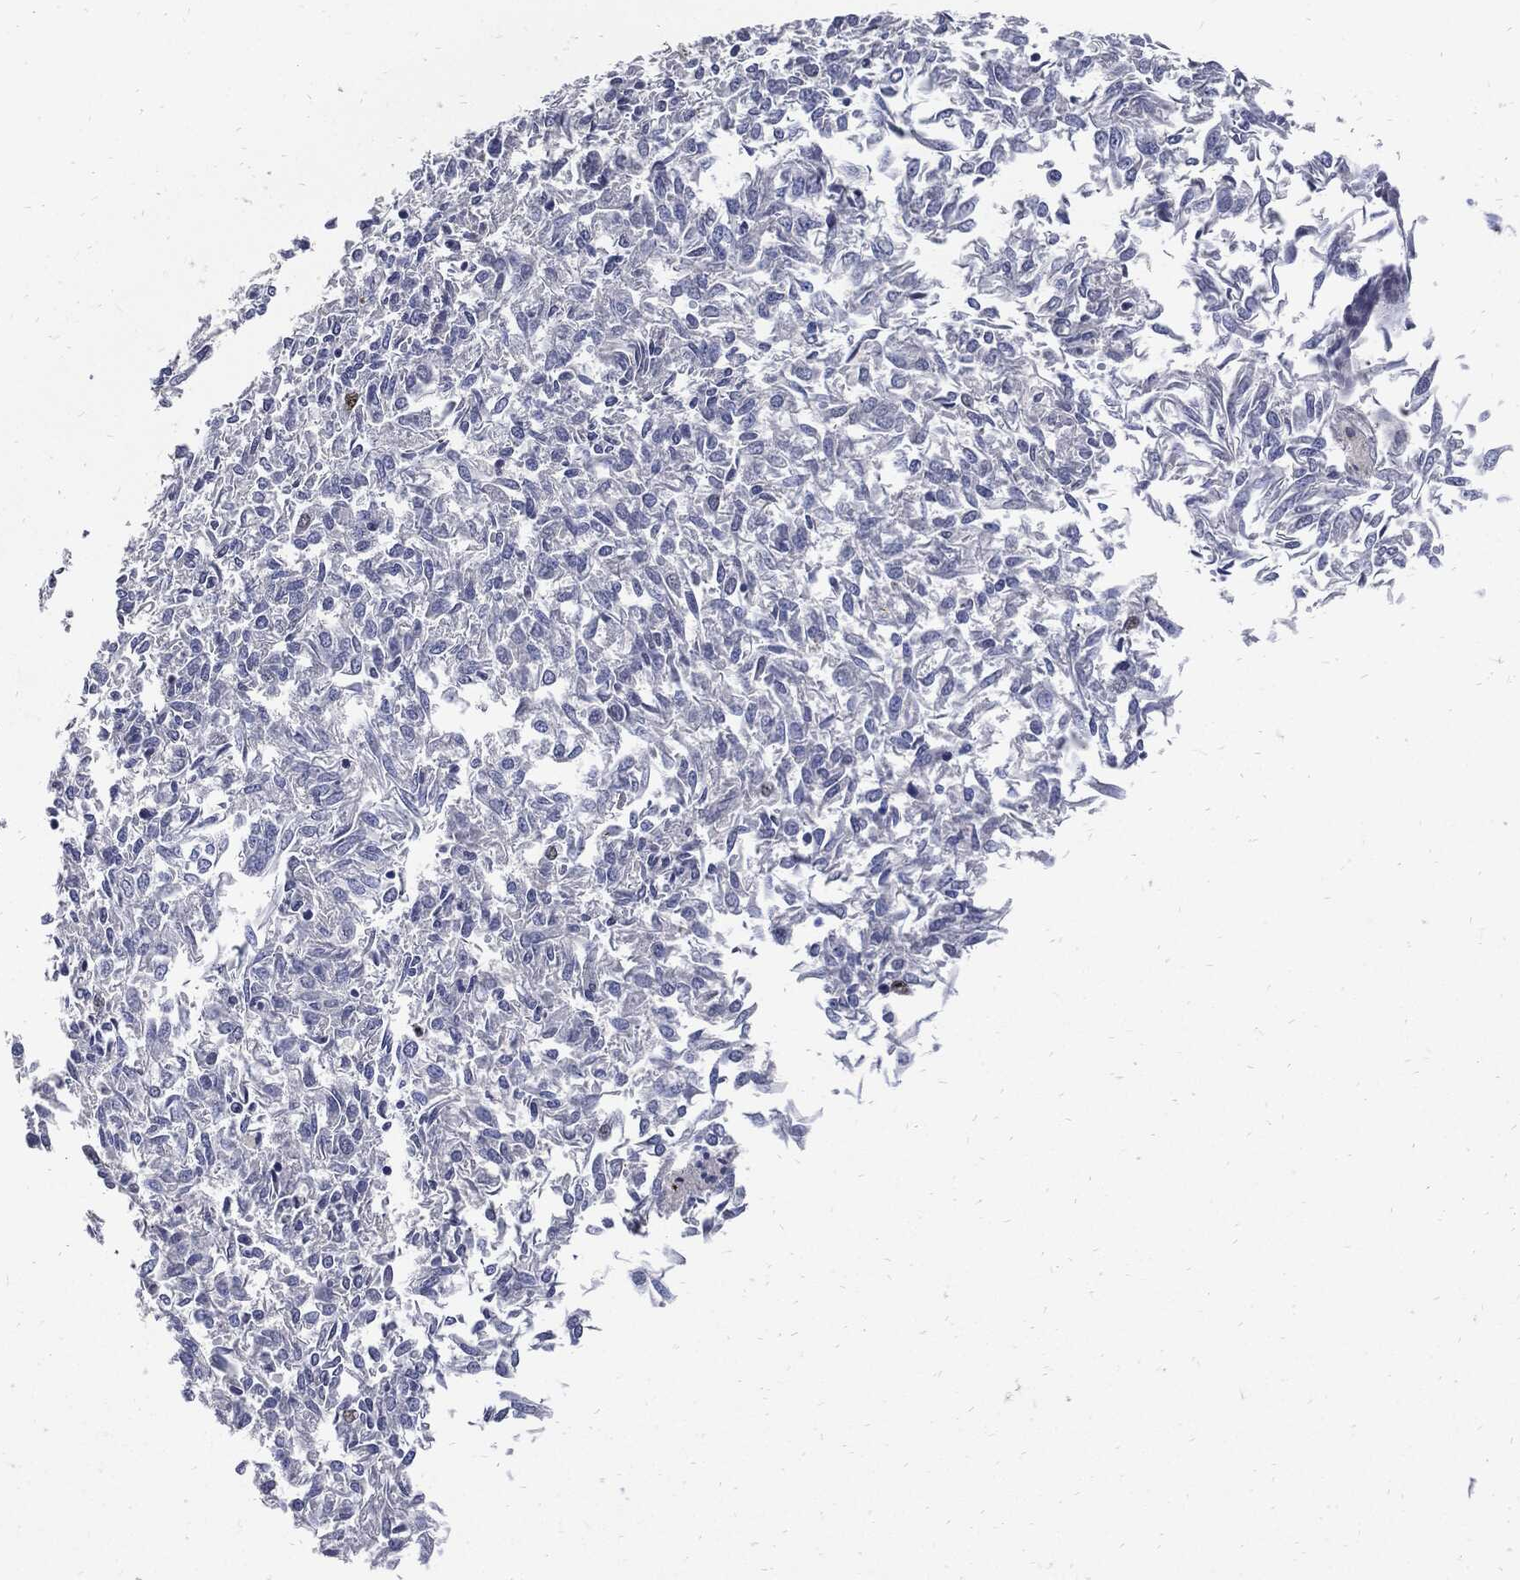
{"staining": {"intensity": "negative", "quantity": "none", "location": "none"}, "tissue": "endometrial cancer", "cell_type": "Tumor cells", "image_type": "cancer", "snomed": [{"axis": "morphology", "description": "Adenocarcinoma, NOS"}, {"axis": "topography", "description": "Endometrium"}], "caption": "The histopathology image exhibits no significant expression in tumor cells of endometrial cancer (adenocarcinoma). (Brightfield microscopy of DAB IHC at high magnification).", "gene": "NBN", "patient": {"sex": "female", "age": 58}}